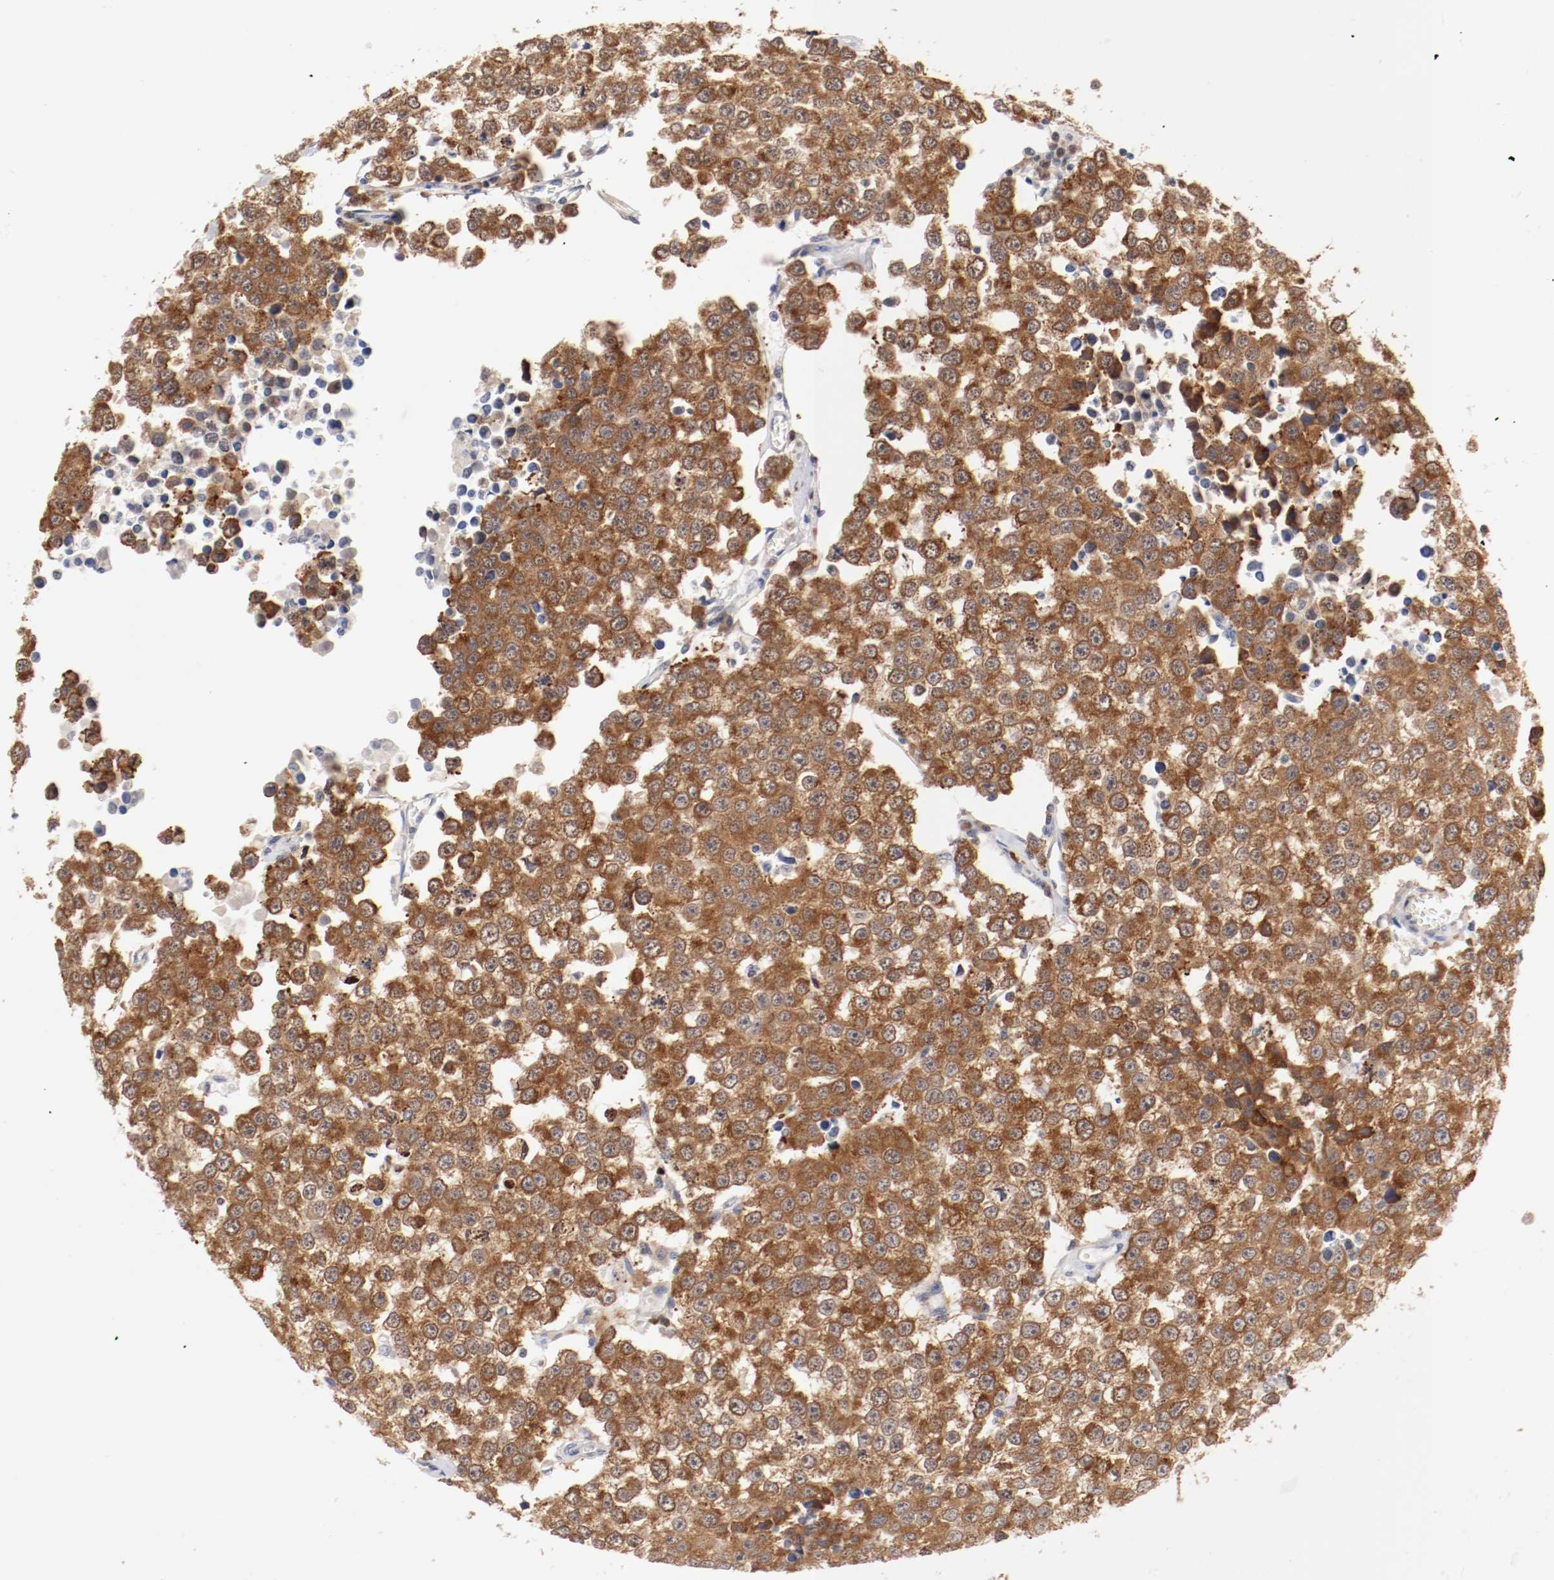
{"staining": {"intensity": "strong", "quantity": ">75%", "location": "cytoplasmic/membranous"}, "tissue": "testis cancer", "cell_type": "Tumor cells", "image_type": "cancer", "snomed": [{"axis": "morphology", "description": "Seminoma, NOS"}, {"axis": "morphology", "description": "Carcinoma, Embryonal, NOS"}, {"axis": "topography", "description": "Testis"}], "caption": "An immunohistochemistry image of neoplastic tissue is shown. Protein staining in brown highlights strong cytoplasmic/membranous positivity in testis seminoma within tumor cells. (DAB IHC with brightfield microscopy, high magnification).", "gene": "FKBP3", "patient": {"sex": "male", "age": 52}}